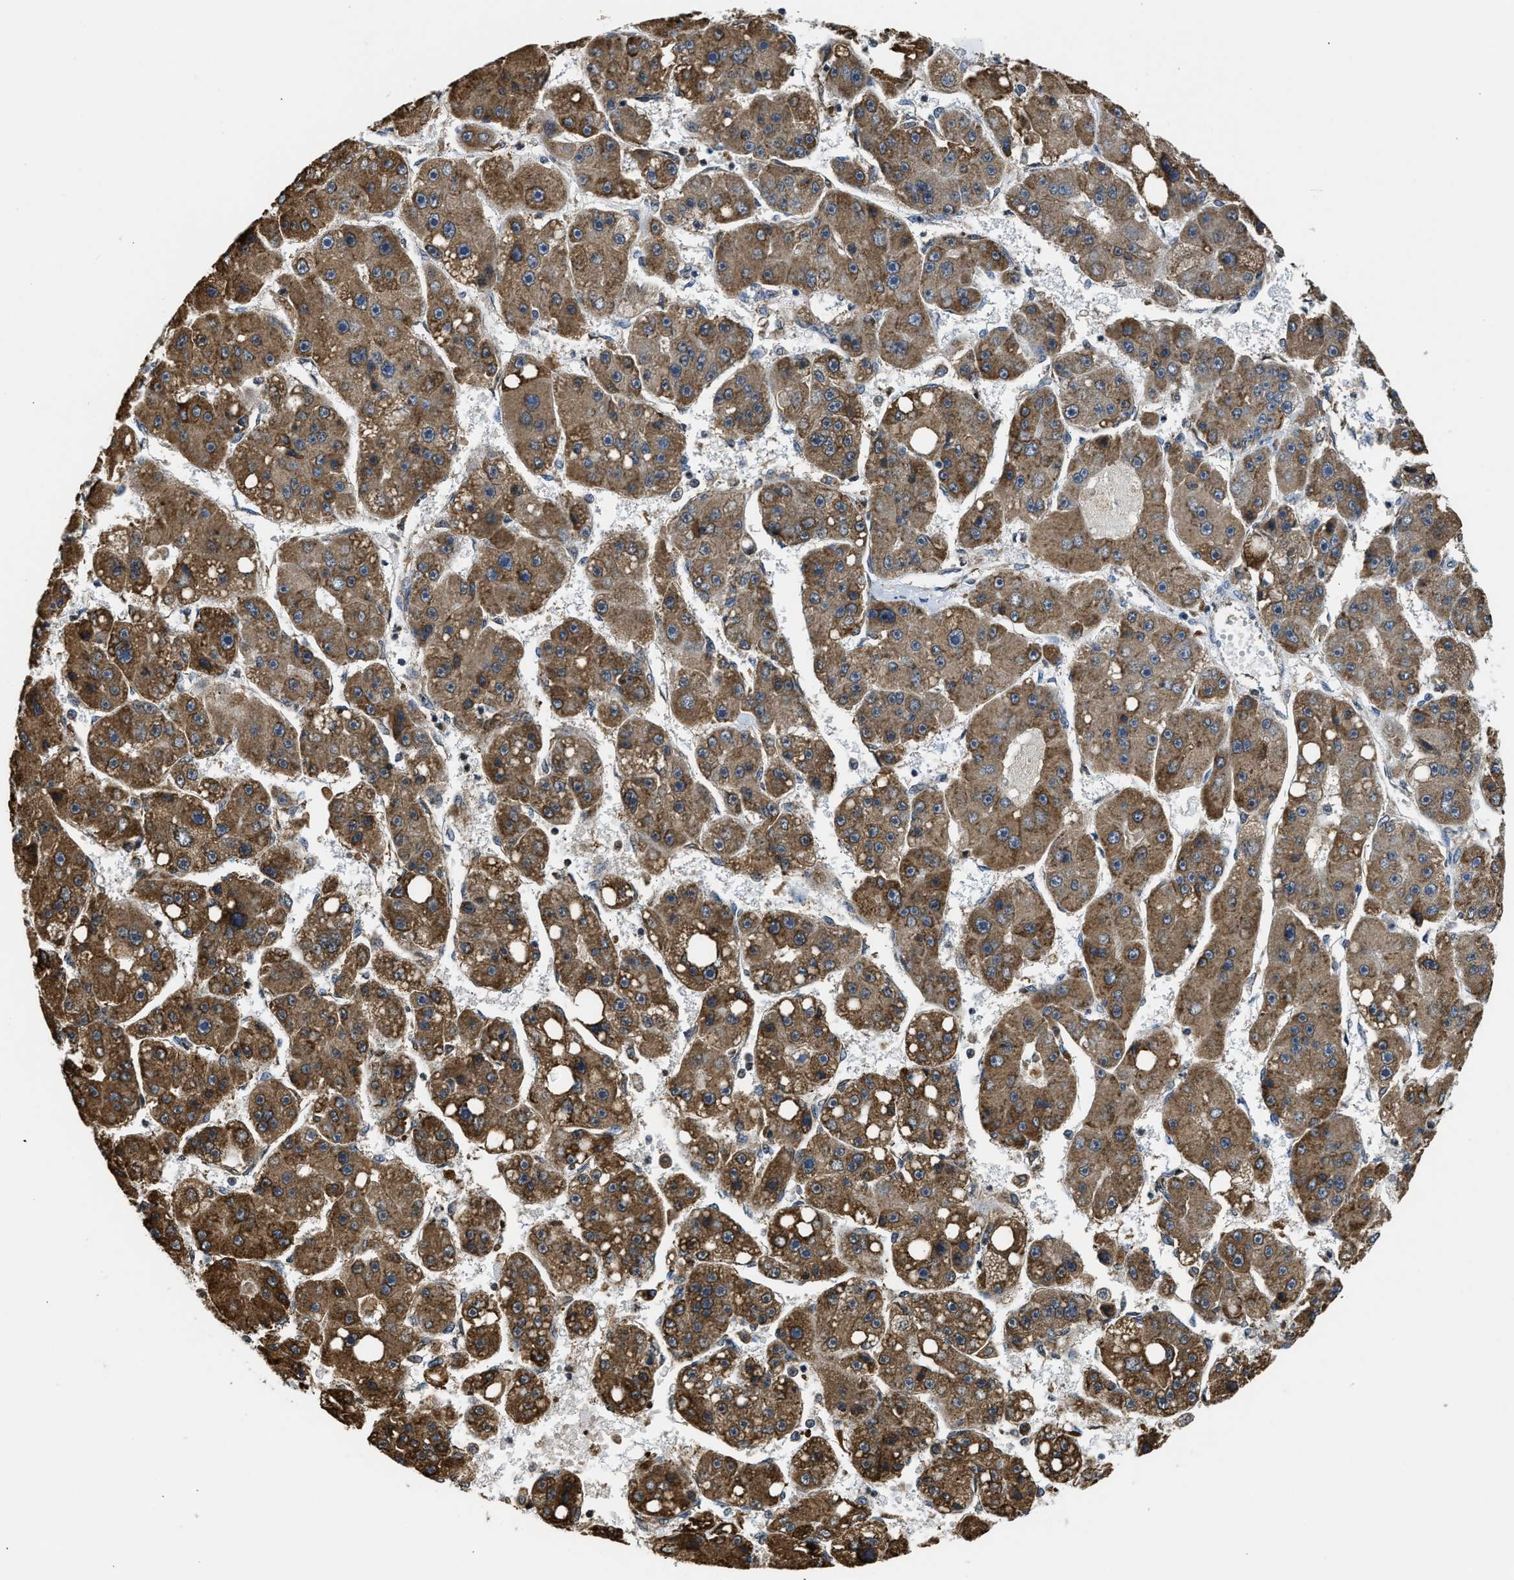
{"staining": {"intensity": "strong", "quantity": ">75%", "location": "cytoplasmic/membranous"}, "tissue": "liver cancer", "cell_type": "Tumor cells", "image_type": "cancer", "snomed": [{"axis": "morphology", "description": "Carcinoma, Hepatocellular, NOS"}, {"axis": "topography", "description": "Liver"}], "caption": "Human liver cancer stained with a brown dye shows strong cytoplasmic/membranous positive positivity in approximately >75% of tumor cells.", "gene": "CYCS", "patient": {"sex": "female", "age": 61}}